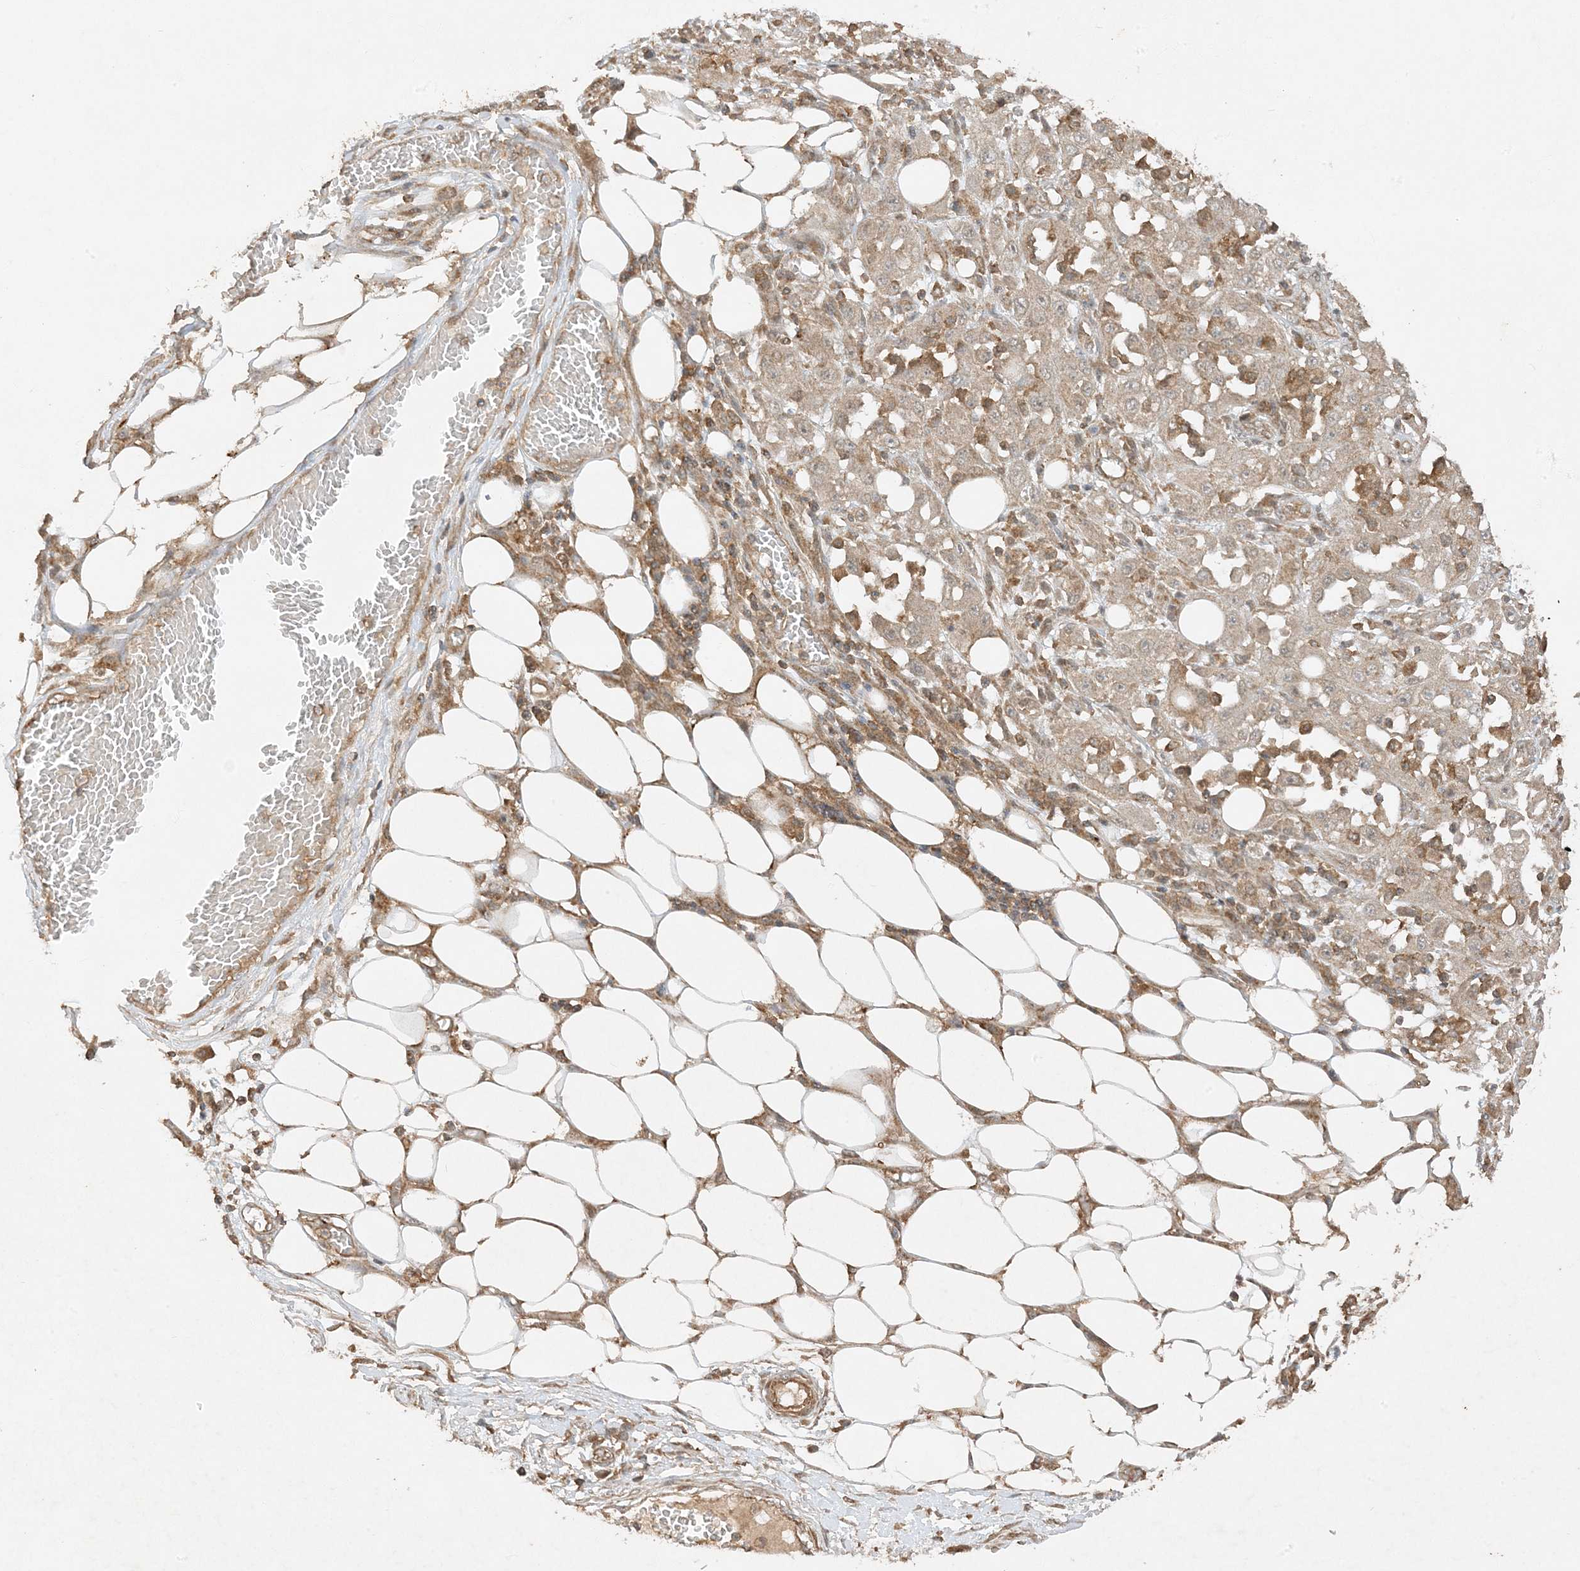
{"staining": {"intensity": "weak", "quantity": "<25%", "location": "cytoplasmic/membranous"}, "tissue": "skin cancer", "cell_type": "Tumor cells", "image_type": "cancer", "snomed": [{"axis": "morphology", "description": "Squamous cell carcinoma, NOS"}, {"axis": "morphology", "description": "Squamous cell carcinoma, metastatic, NOS"}, {"axis": "topography", "description": "Skin"}, {"axis": "topography", "description": "Lymph node"}], "caption": "Immunohistochemical staining of human skin cancer (squamous cell carcinoma) demonstrates no significant expression in tumor cells.", "gene": "XRN1", "patient": {"sex": "male", "age": 75}}